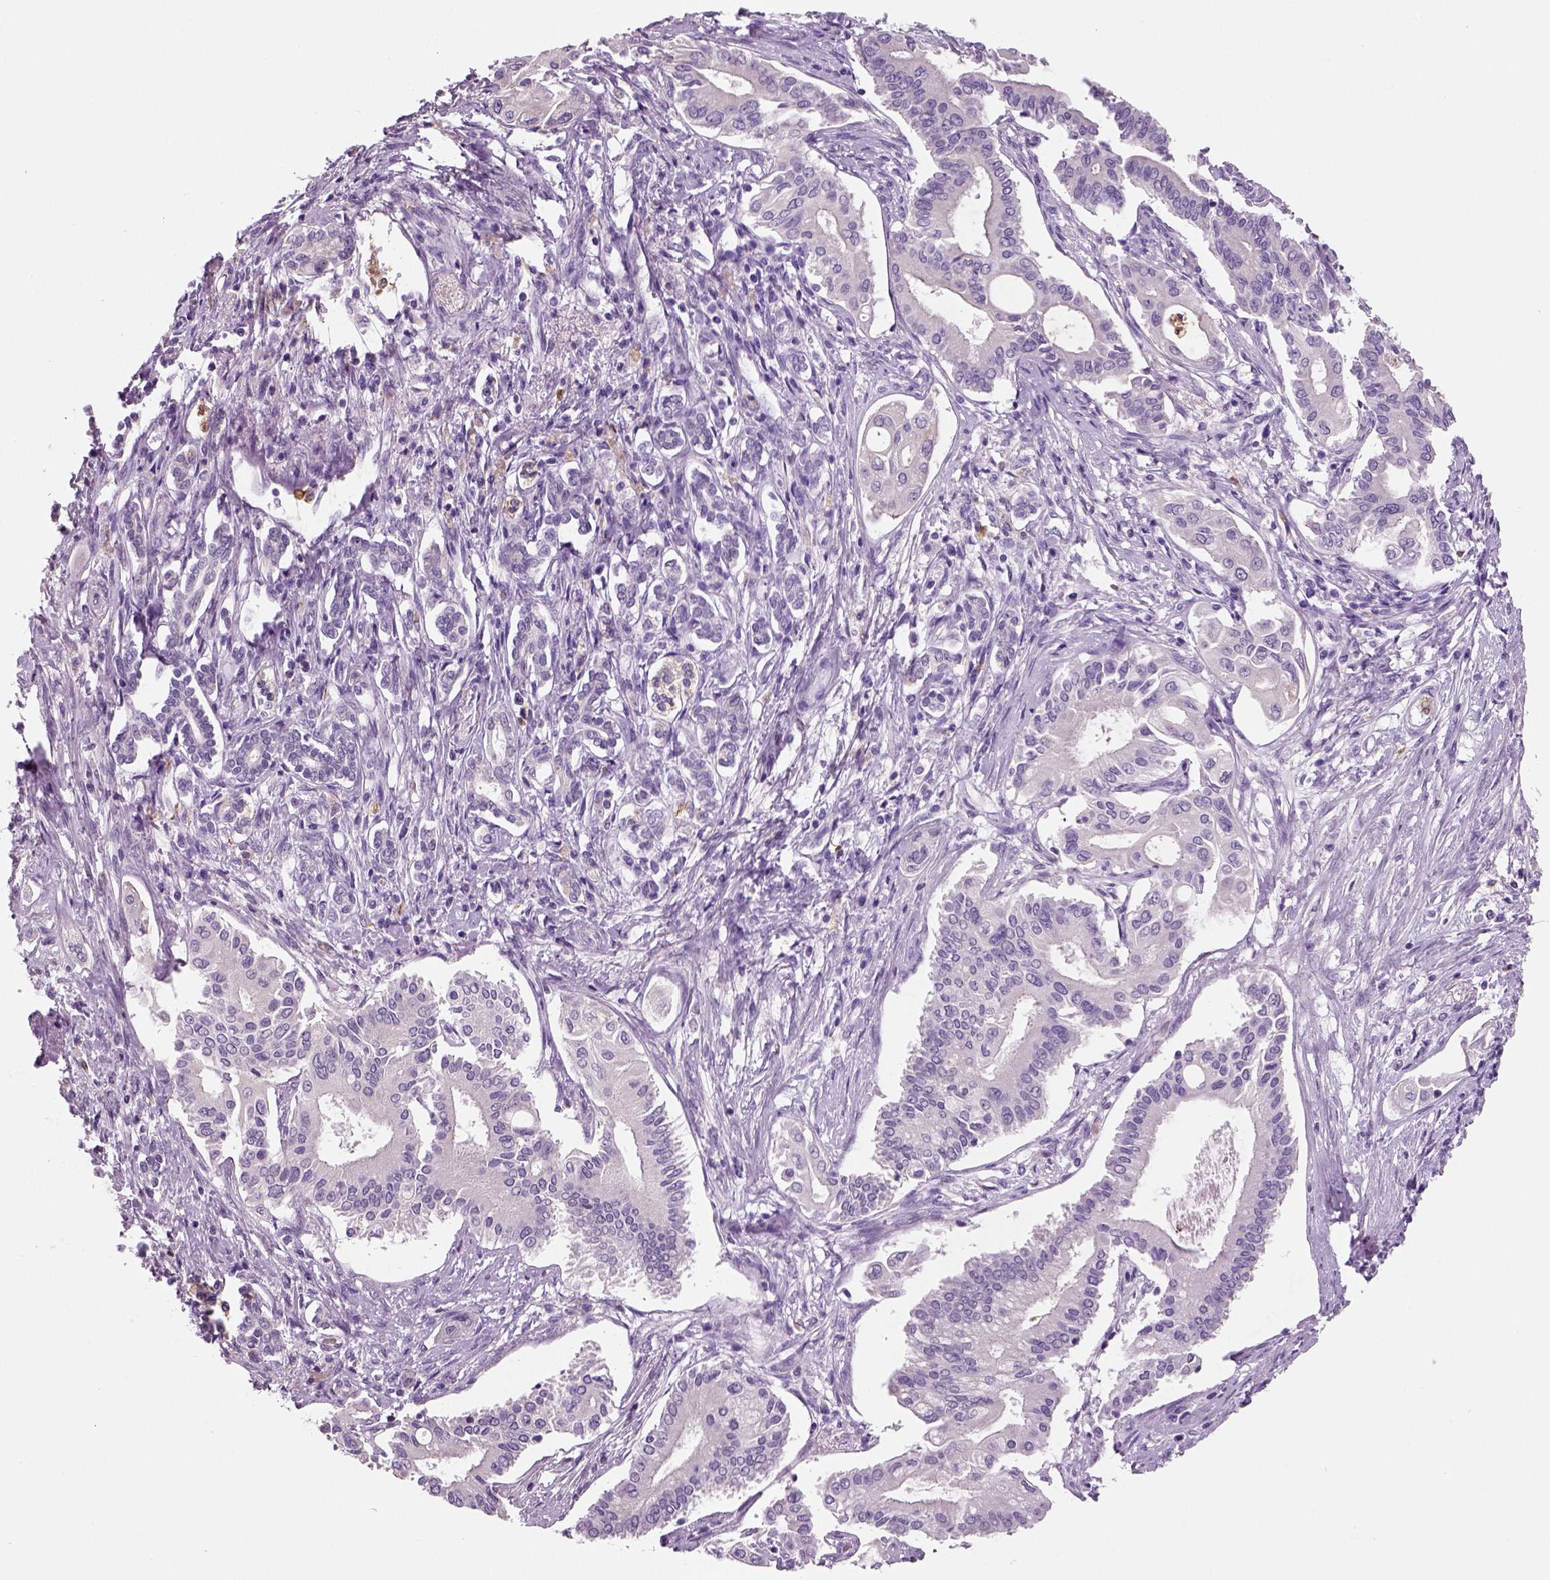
{"staining": {"intensity": "negative", "quantity": "none", "location": "none"}, "tissue": "pancreatic cancer", "cell_type": "Tumor cells", "image_type": "cancer", "snomed": [{"axis": "morphology", "description": "Adenocarcinoma, NOS"}, {"axis": "topography", "description": "Pancreas"}], "caption": "DAB (3,3'-diaminobenzidine) immunohistochemical staining of human pancreatic cancer shows no significant staining in tumor cells. The staining was performed using DAB to visualize the protein expression in brown, while the nuclei were stained in blue with hematoxylin (Magnification: 20x).", "gene": "NECAB2", "patient": {"sex": "female", "age": 68}}